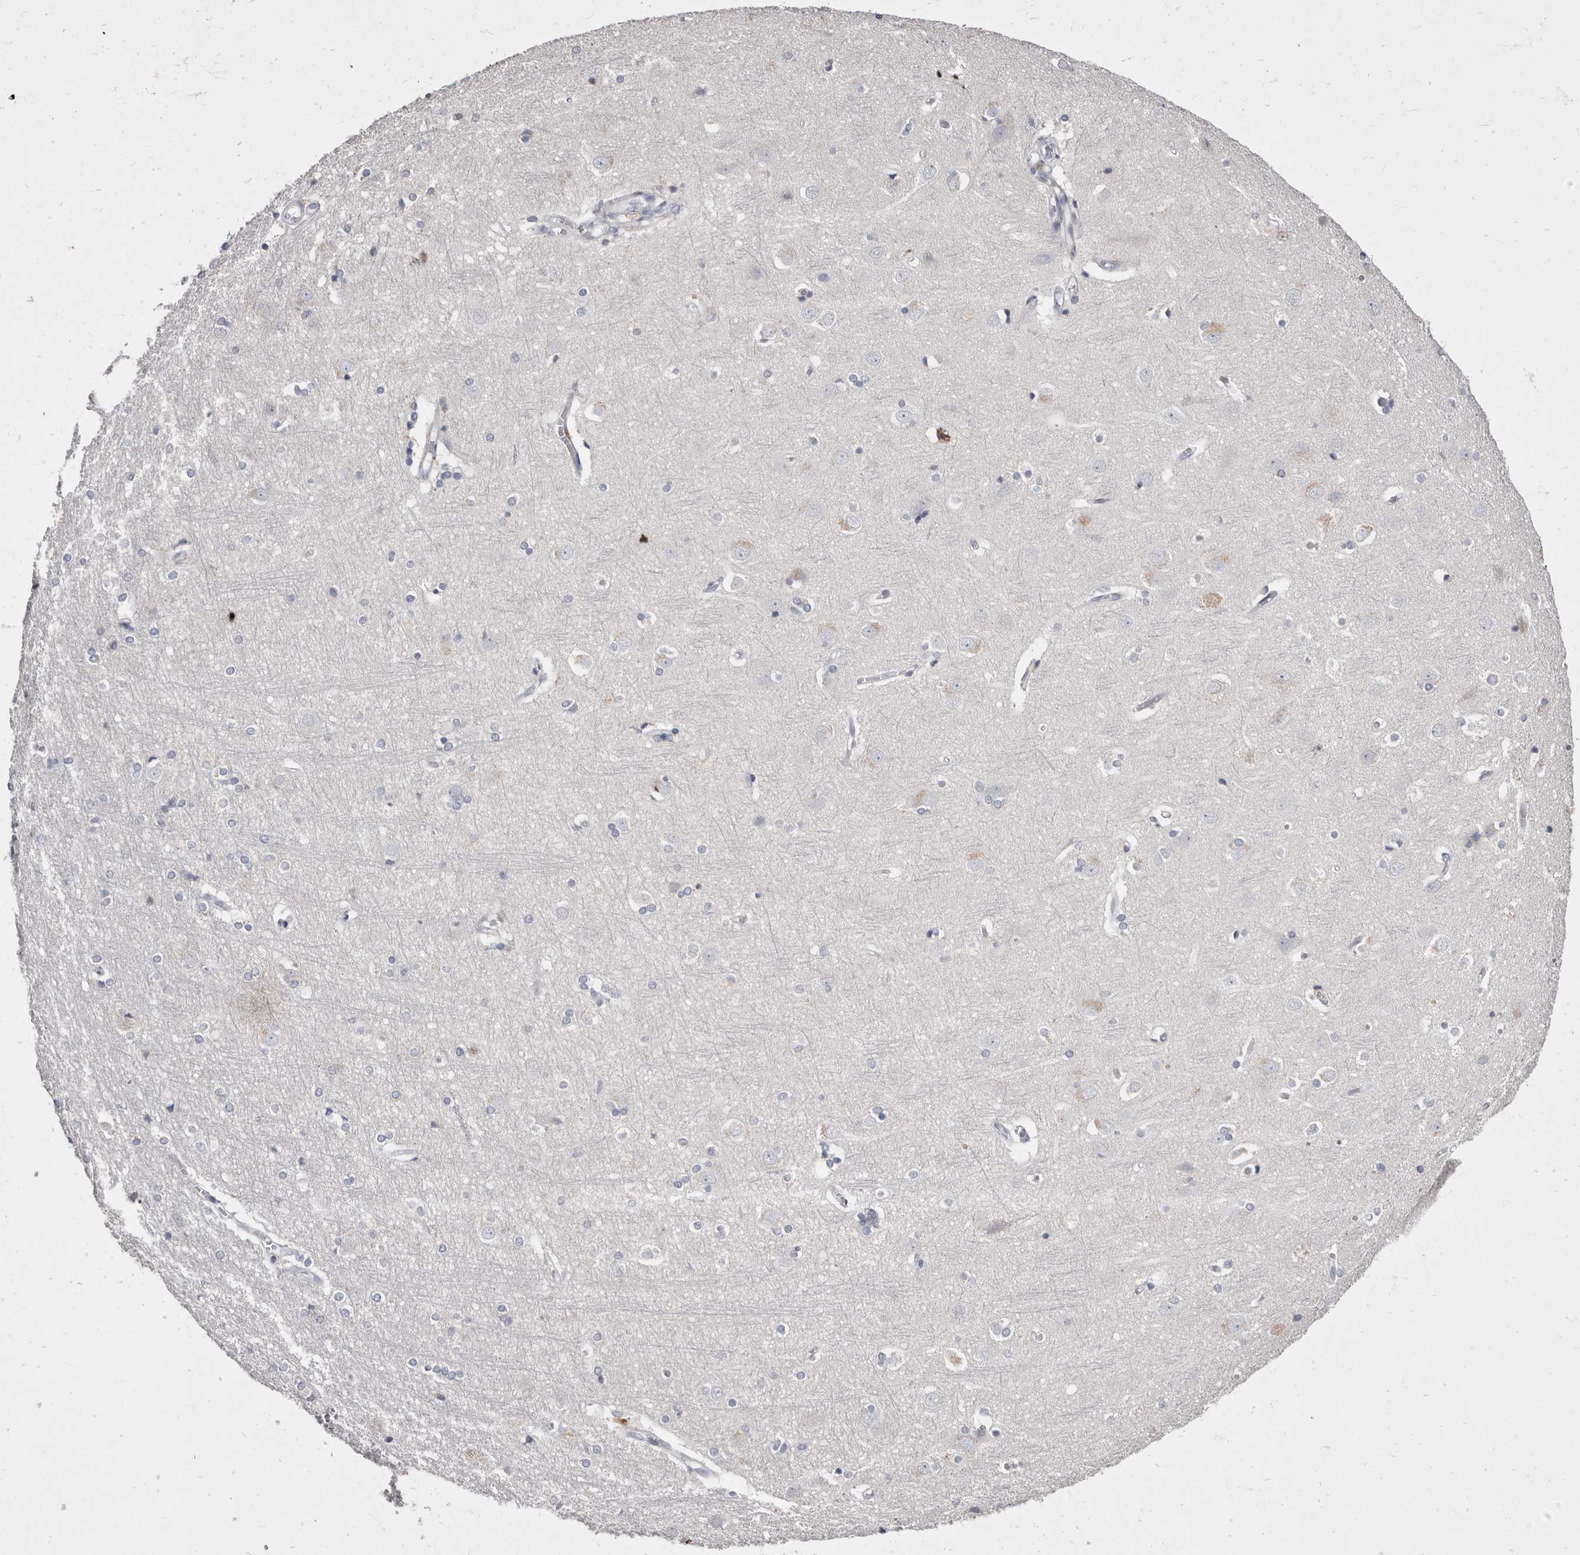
{"staining": {"intensity": "negative", "quantity": "none", "location": "none"}, "tissue": "cerebral cortex", "cell_type": "Endothelial cells", "image_type": "normal", "snomed": [{"axis": "morphology", "description": "Normal tissue, NOS"}, {"axis": "topography", "description": "Cerebral cortex"}], "caption": "Protein analysis of normal cerebral cortex displays no significant staining in endothelial cells. The staining is performed using DAB (3,3'-diaminobenzidine) brown chromogen with nuclei counter-stained in using hematoxylin.", "gene": "CYP2E1", "patient": {"sex": "male", "age": 54}}